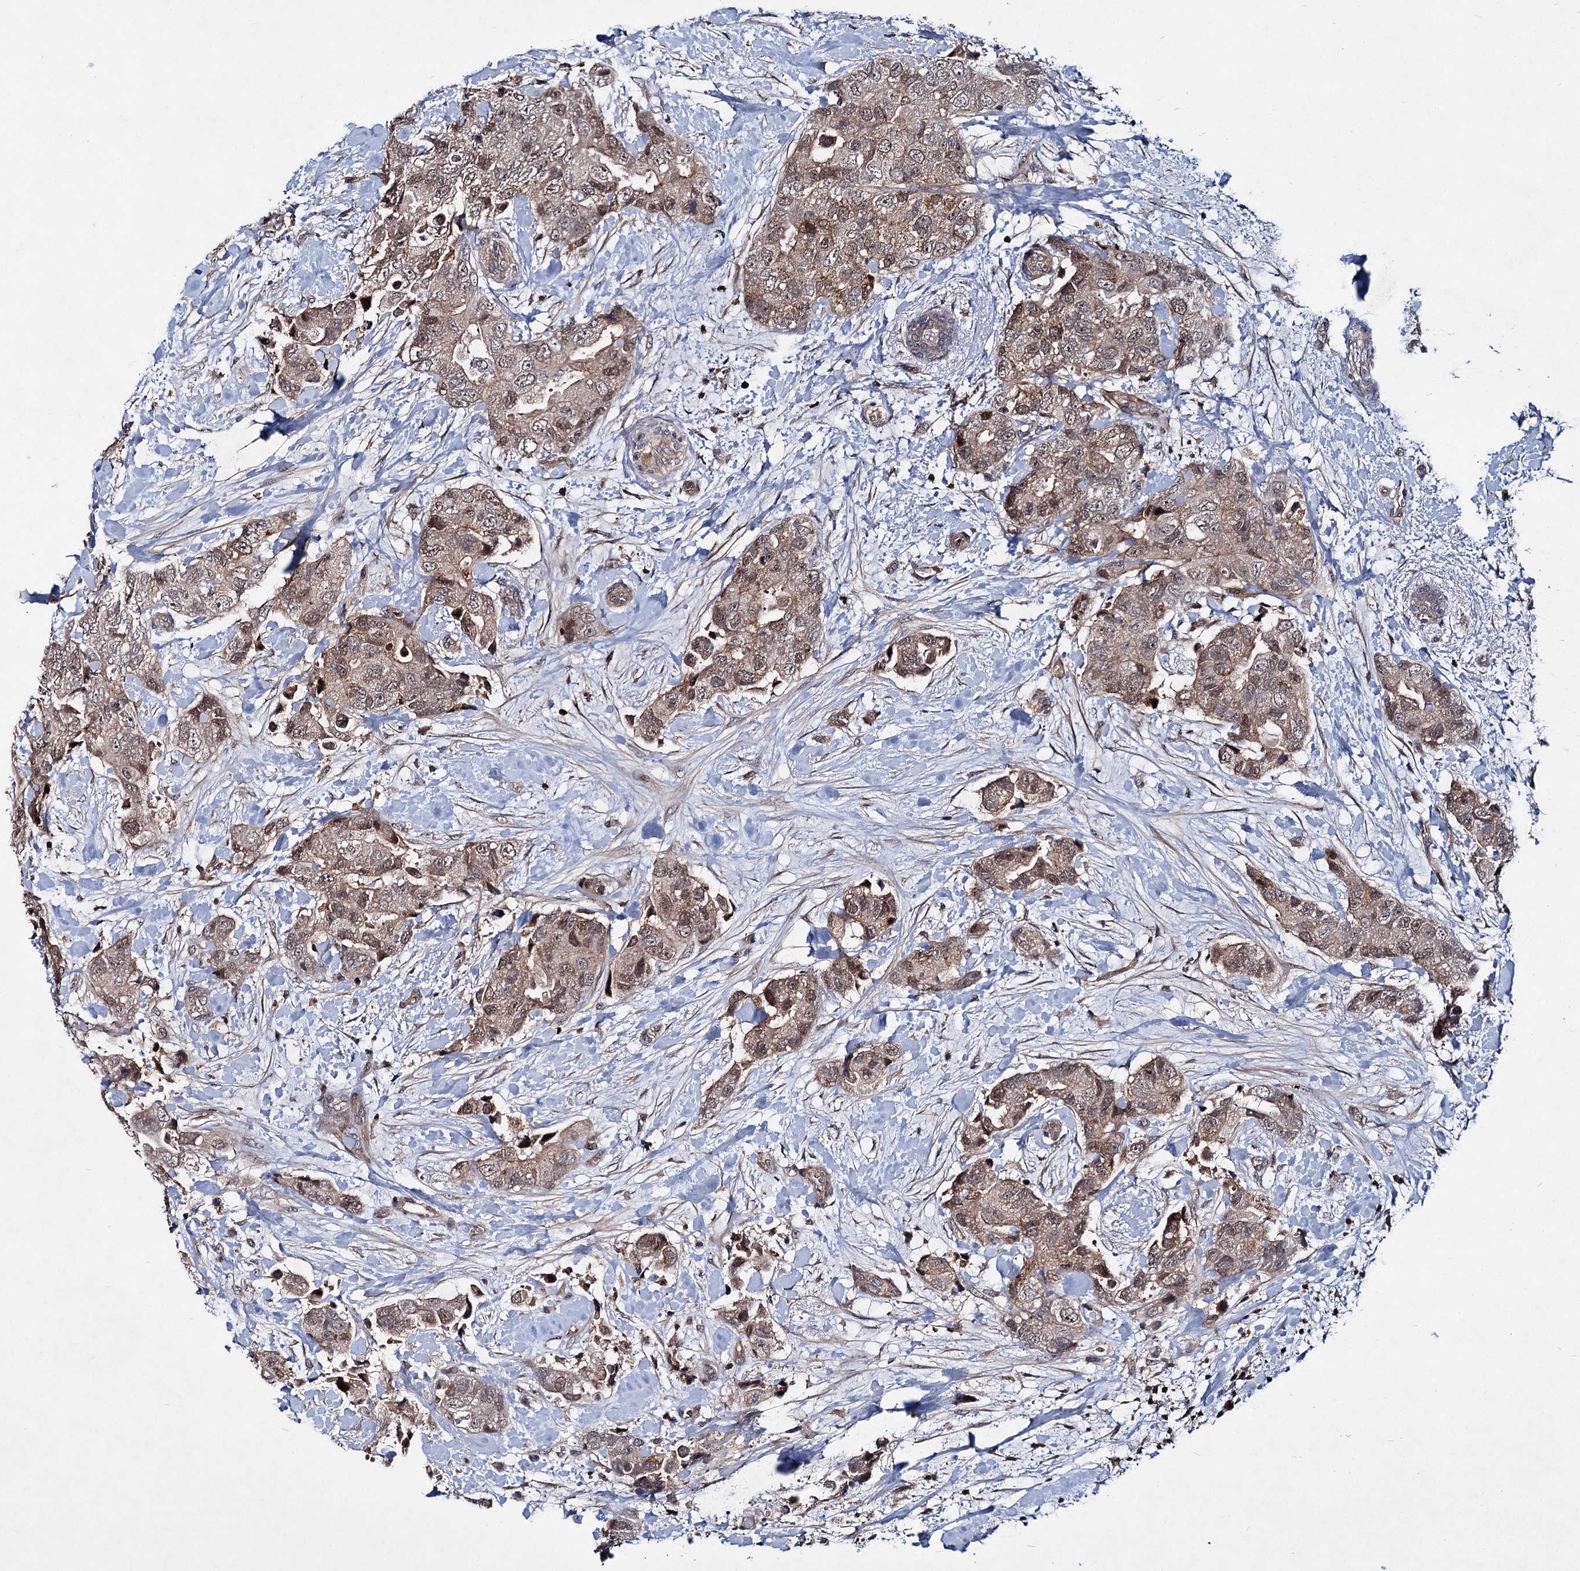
{"staining": {"intensity": "weak", "quantity": ">75%", "location": "cytoplasmic/membranous,nuclear"}, "tissue": "breast cancer", "cell_type": "Tumor cells", "image_type": "cancer", "snomed": [{"axis": "morphology", "description": "Duct carcinoma"}, {"axis": "topography", "description": "Breast"}], "caption": "Approximately >75% of tumor cells in breast cancer show weak cytoplasmic/membranous and nuclear protein expression as visualized by brown immunohistochemical staining.", "gene": "ABLIM1", "patient": {"sex": "female", "age": 62}}